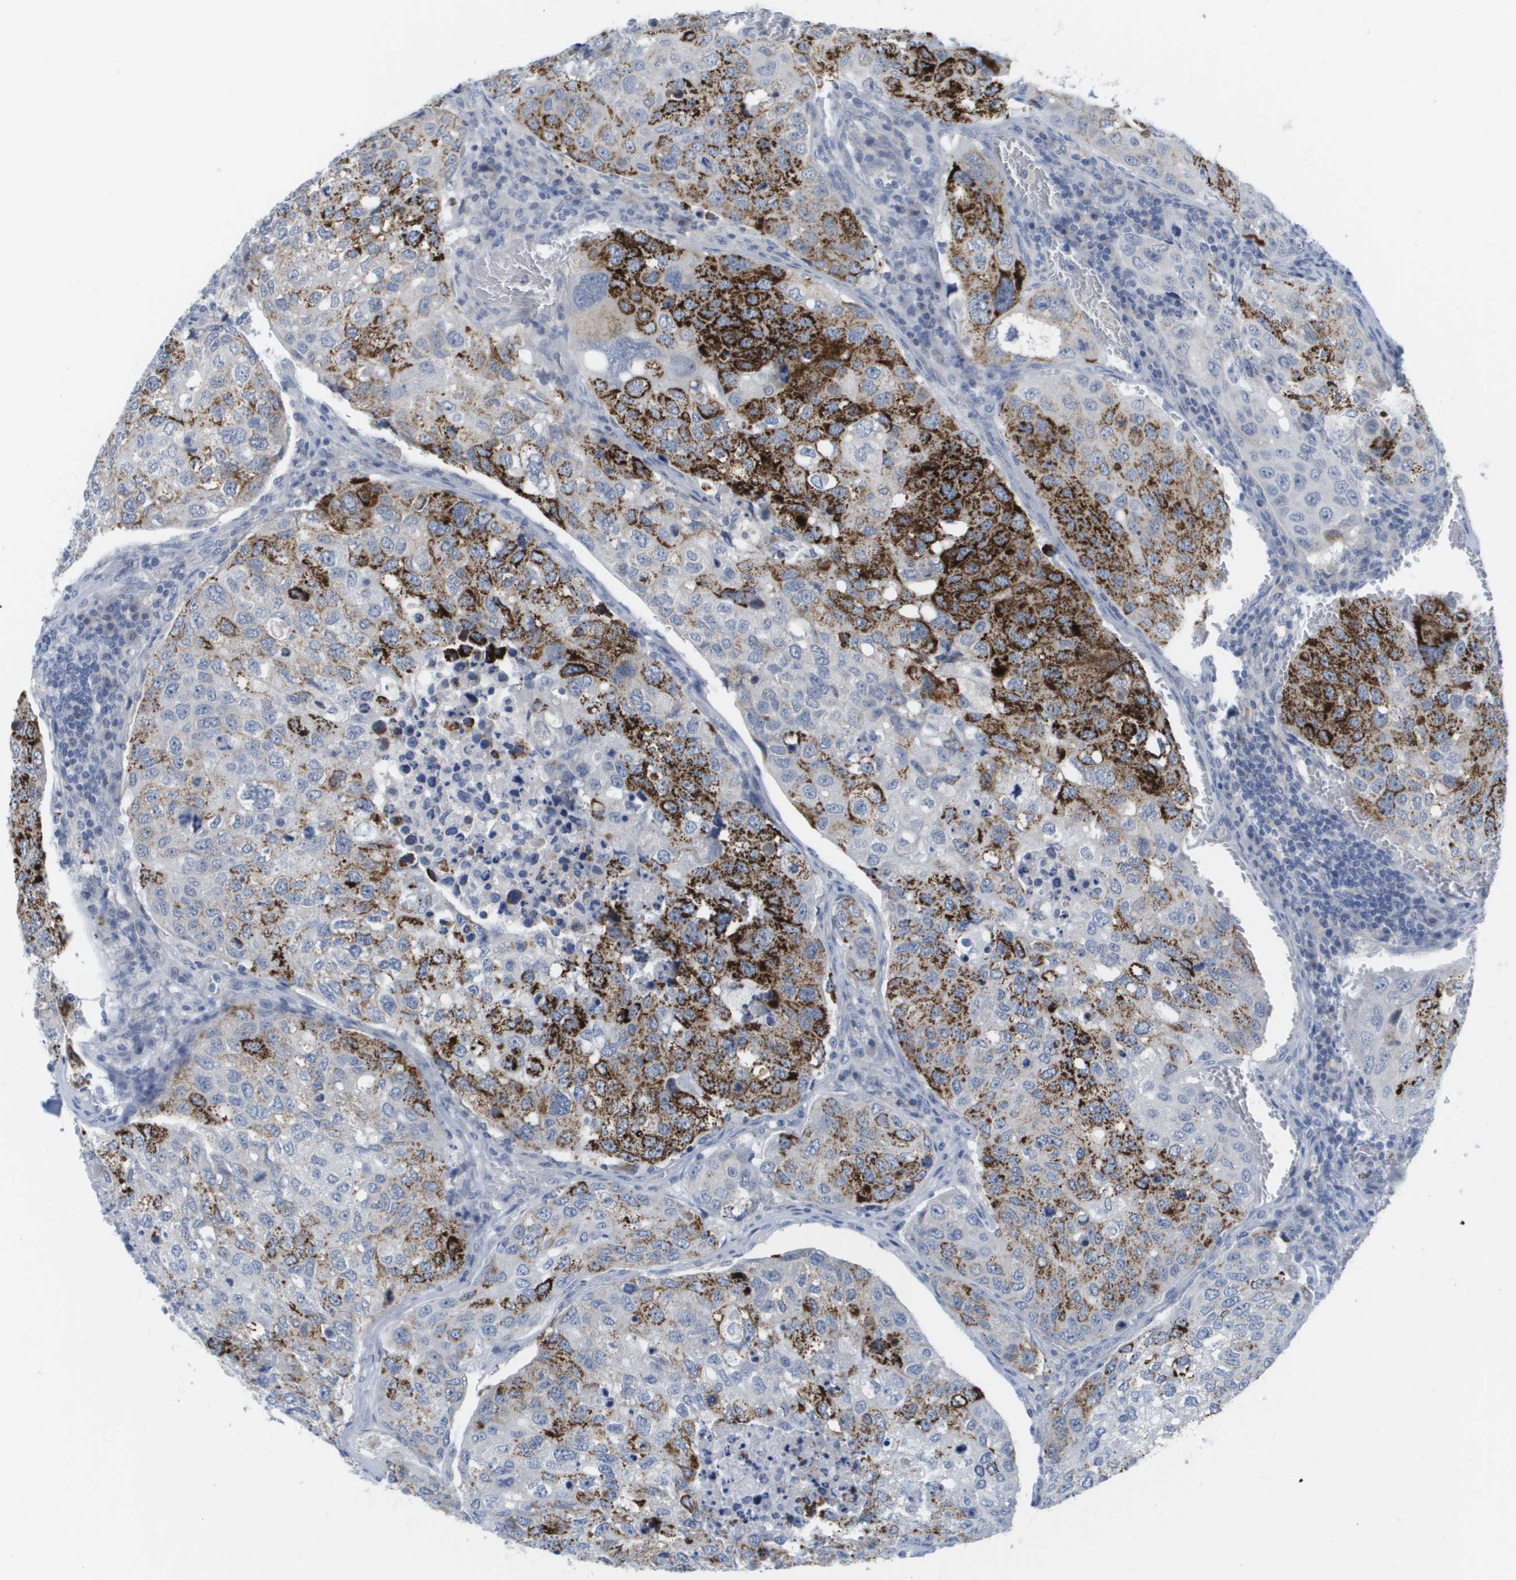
{"staining": {"intensity": "strong", "quantity": "25%-75%", "location": "cytoplasmic/membranous"}, "tissue": "urothelial cancer", "cell_type": "Tumor cells", "image_type": "cancer", "snomed": [{"axis": "morphology", "description": "Urothelial carcinoma, High grade"}, {"axis": "topography", "description": "Lymph node"}, {"axis": "topography", "description": "Urinary bladder"}], "caption": "This micrograph shows immunohistochemistry staining of high-grade urothelial carcinoma, with high strong cytoplasmic/membranous staining in about 25%-75% of tumor cells.", "gene": "PDE4A", "patient": {"sex": "male", "age": 51}}